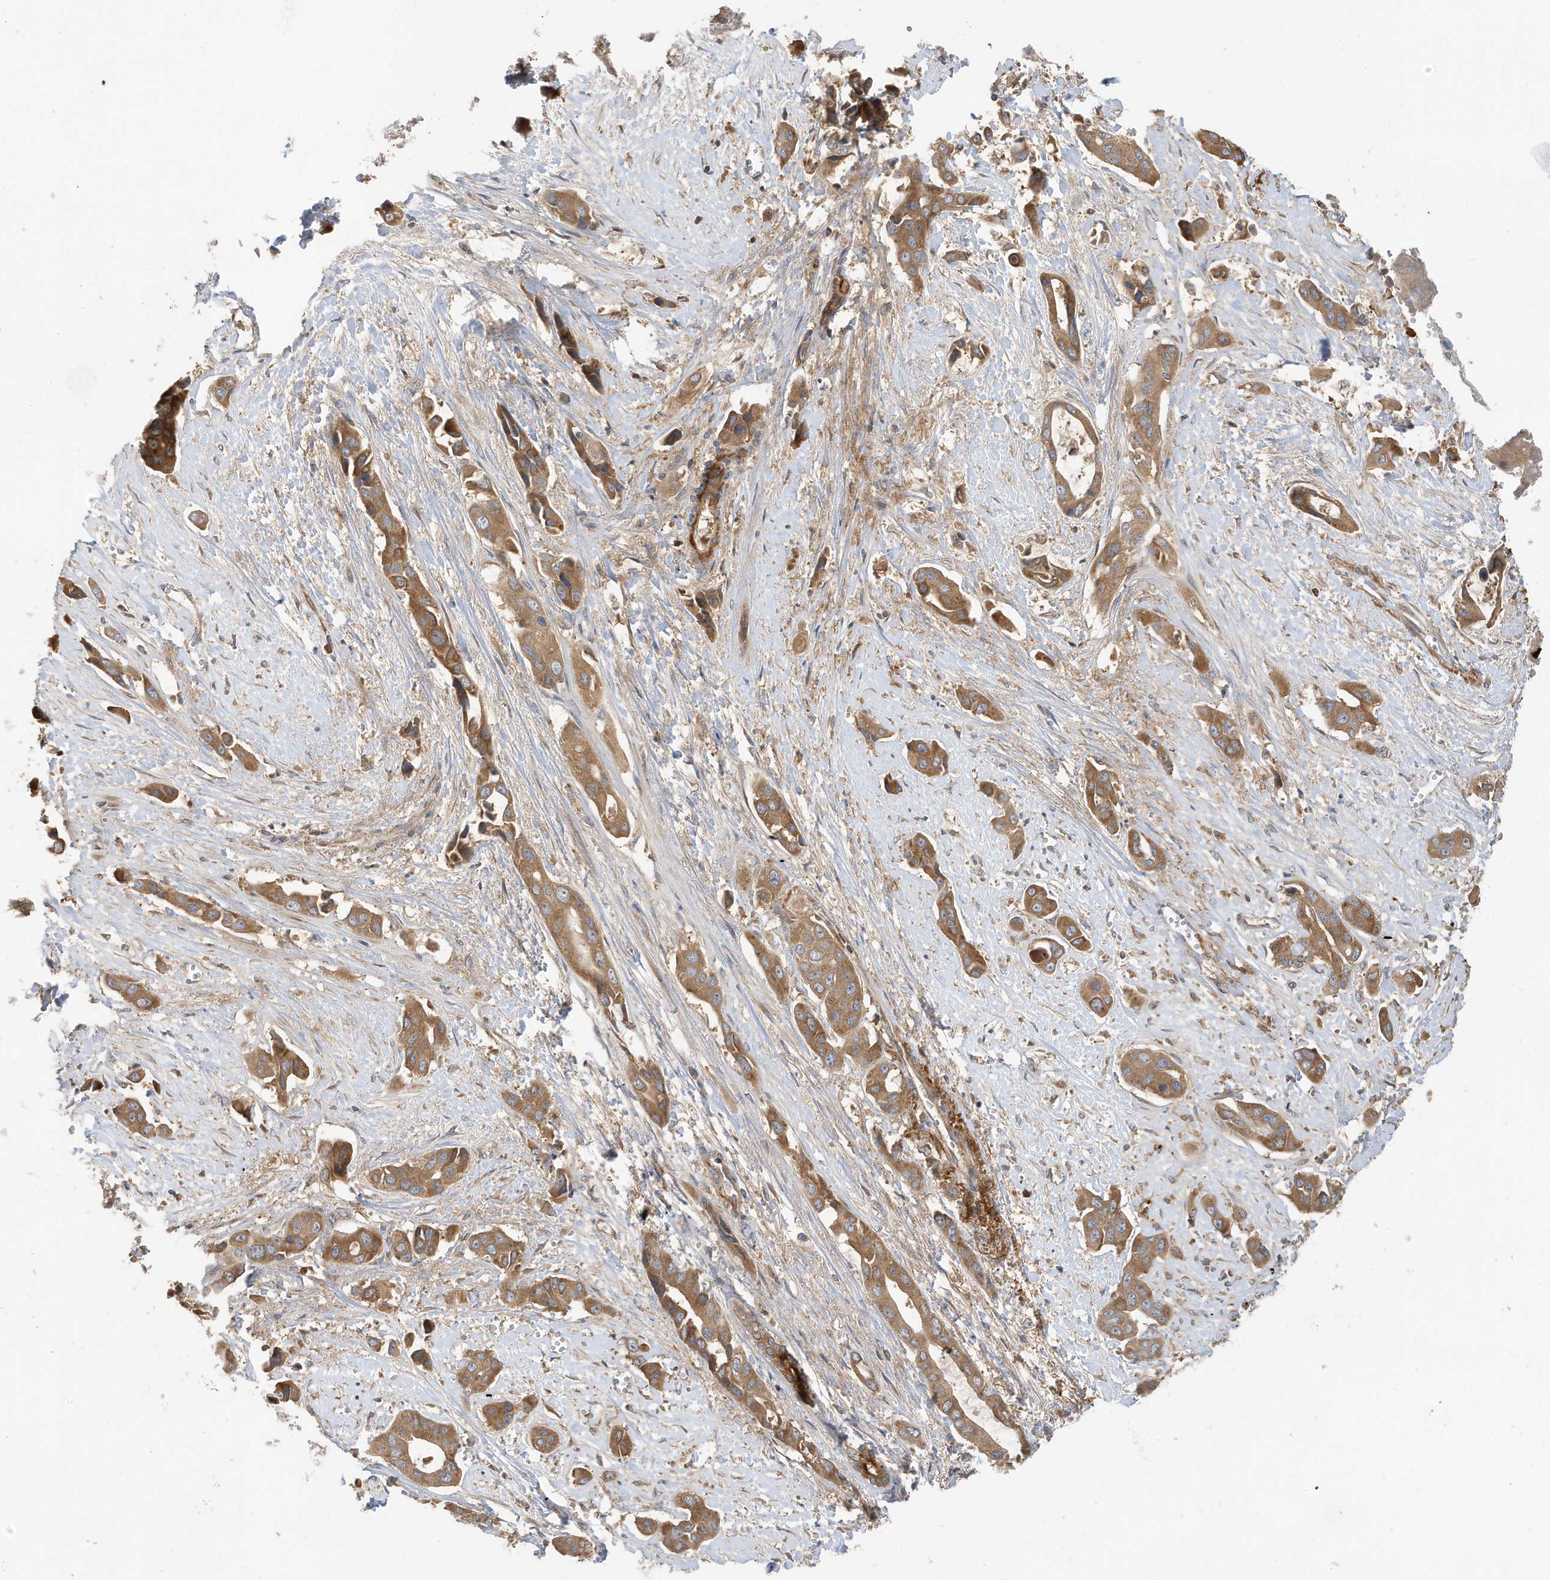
{"staining": {"intensity": "moderate", "quantity": ">75%", "location": "cytoplasmic/membranous"}, "tissue": "liver cancer", "cell_type": "Tumor cells", "image_type": "cancer", "snomed": [{"axis": "morphology", "description": "Cholangiocarcinoma"}, {"axis": "topography", "description": "Liver"}], "caption": "Immunohistochemical staining of liver cholangiocarcinoma displays medium levels of moderate cytoplasmic/membranous expression in approximately >75% of tumor cells.", "gene": "LAPTM4A", "patient": {"sex": "female", "age": 52}}